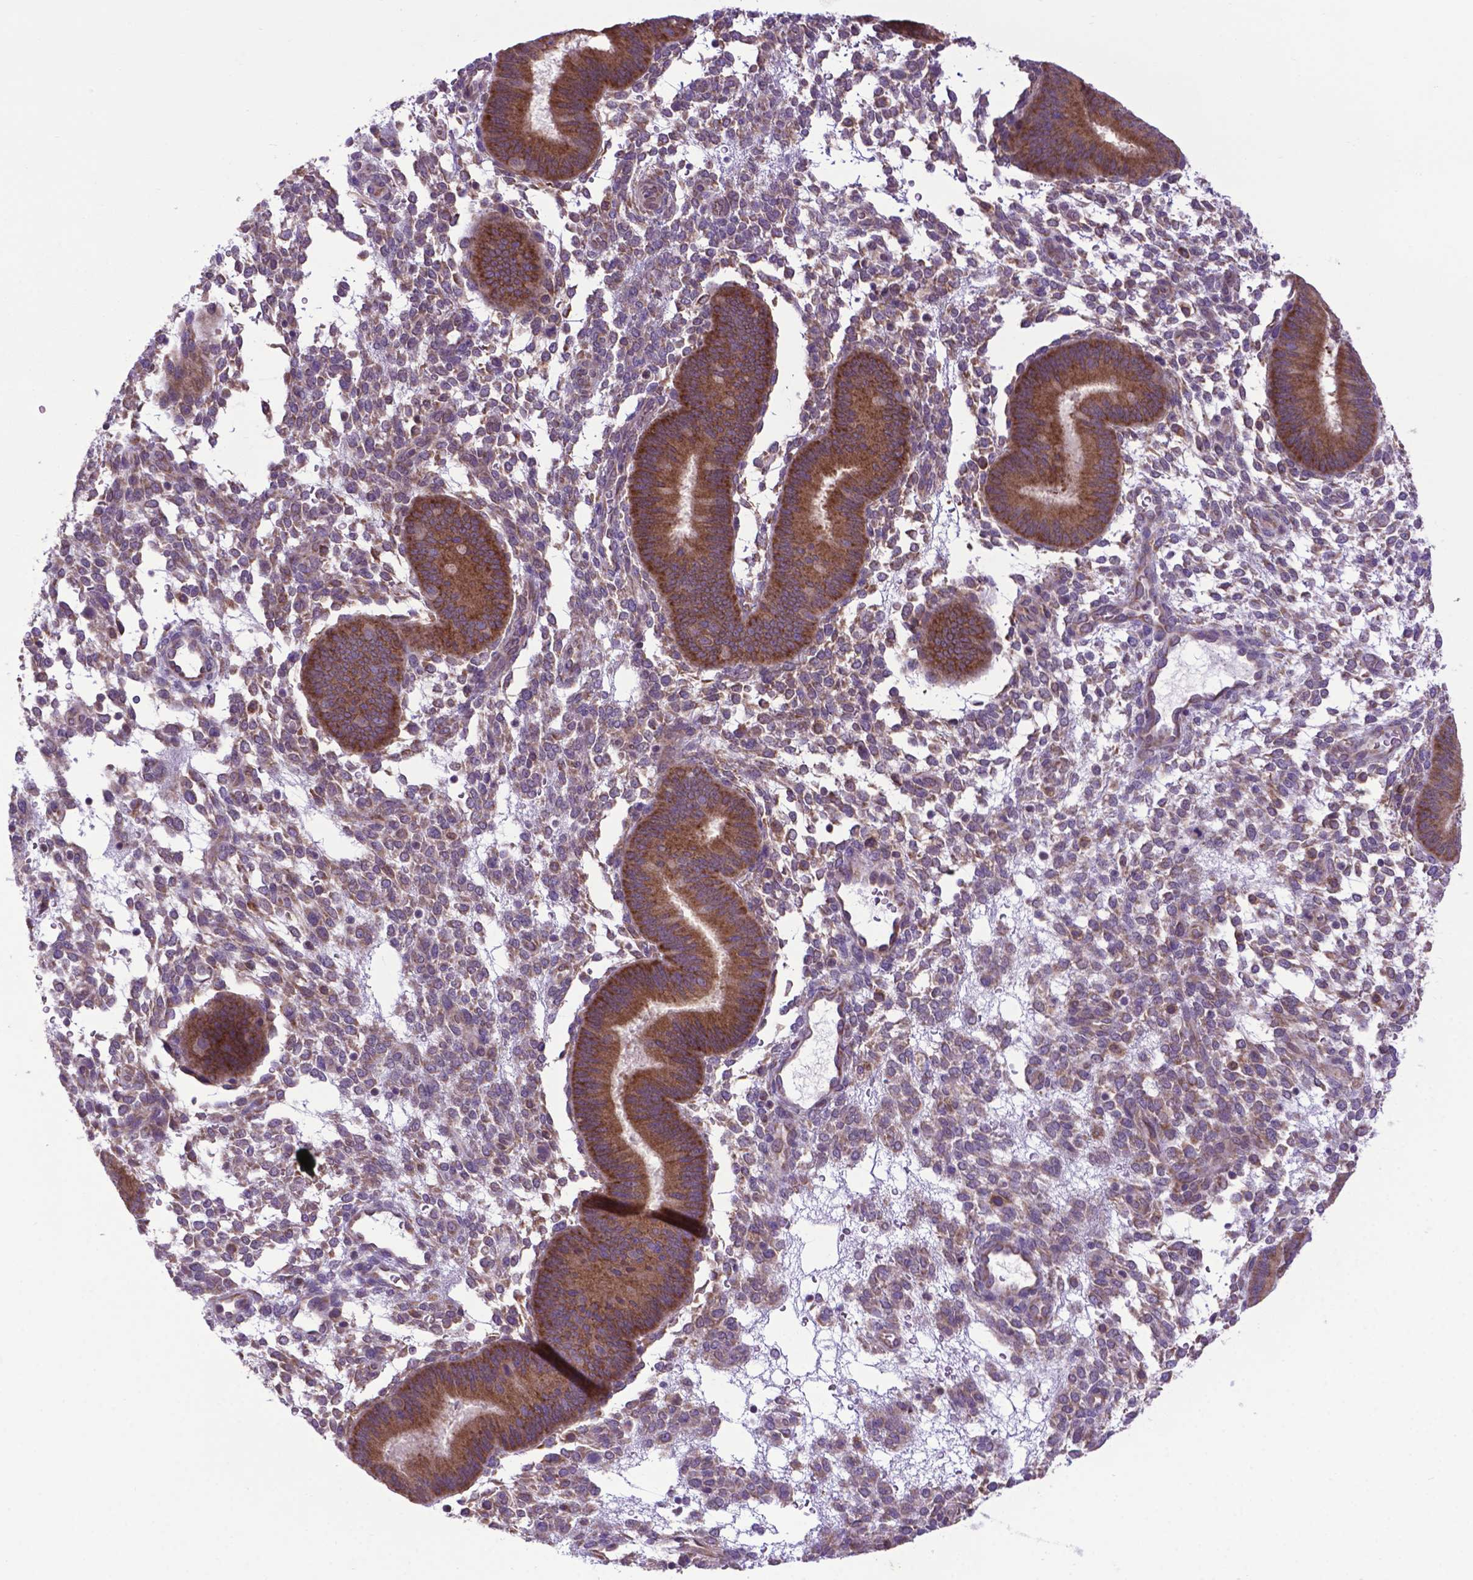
{"staining": {"intensity": "moderate", "quantity": "<25%", "location": "cytoplasmic/membranous"}, "tissue": "endometrium", "cell_type": "Cells in endometrial stroma", "image_type": "normal", "snomed": [{"axis": "morphology", "description": "Normal tissue, NOS"}, {"axis": "topography", "description": "Endometrium"}], "caption": "Brown immunohistochemical staining in benign human endometrium shows moderate cytoplasmic/membranous positivity in approximately <25% of cells in endometrial stroma.", "gene": "ENSG00000269590", "patient": {"sex": "female", "age": 39}}